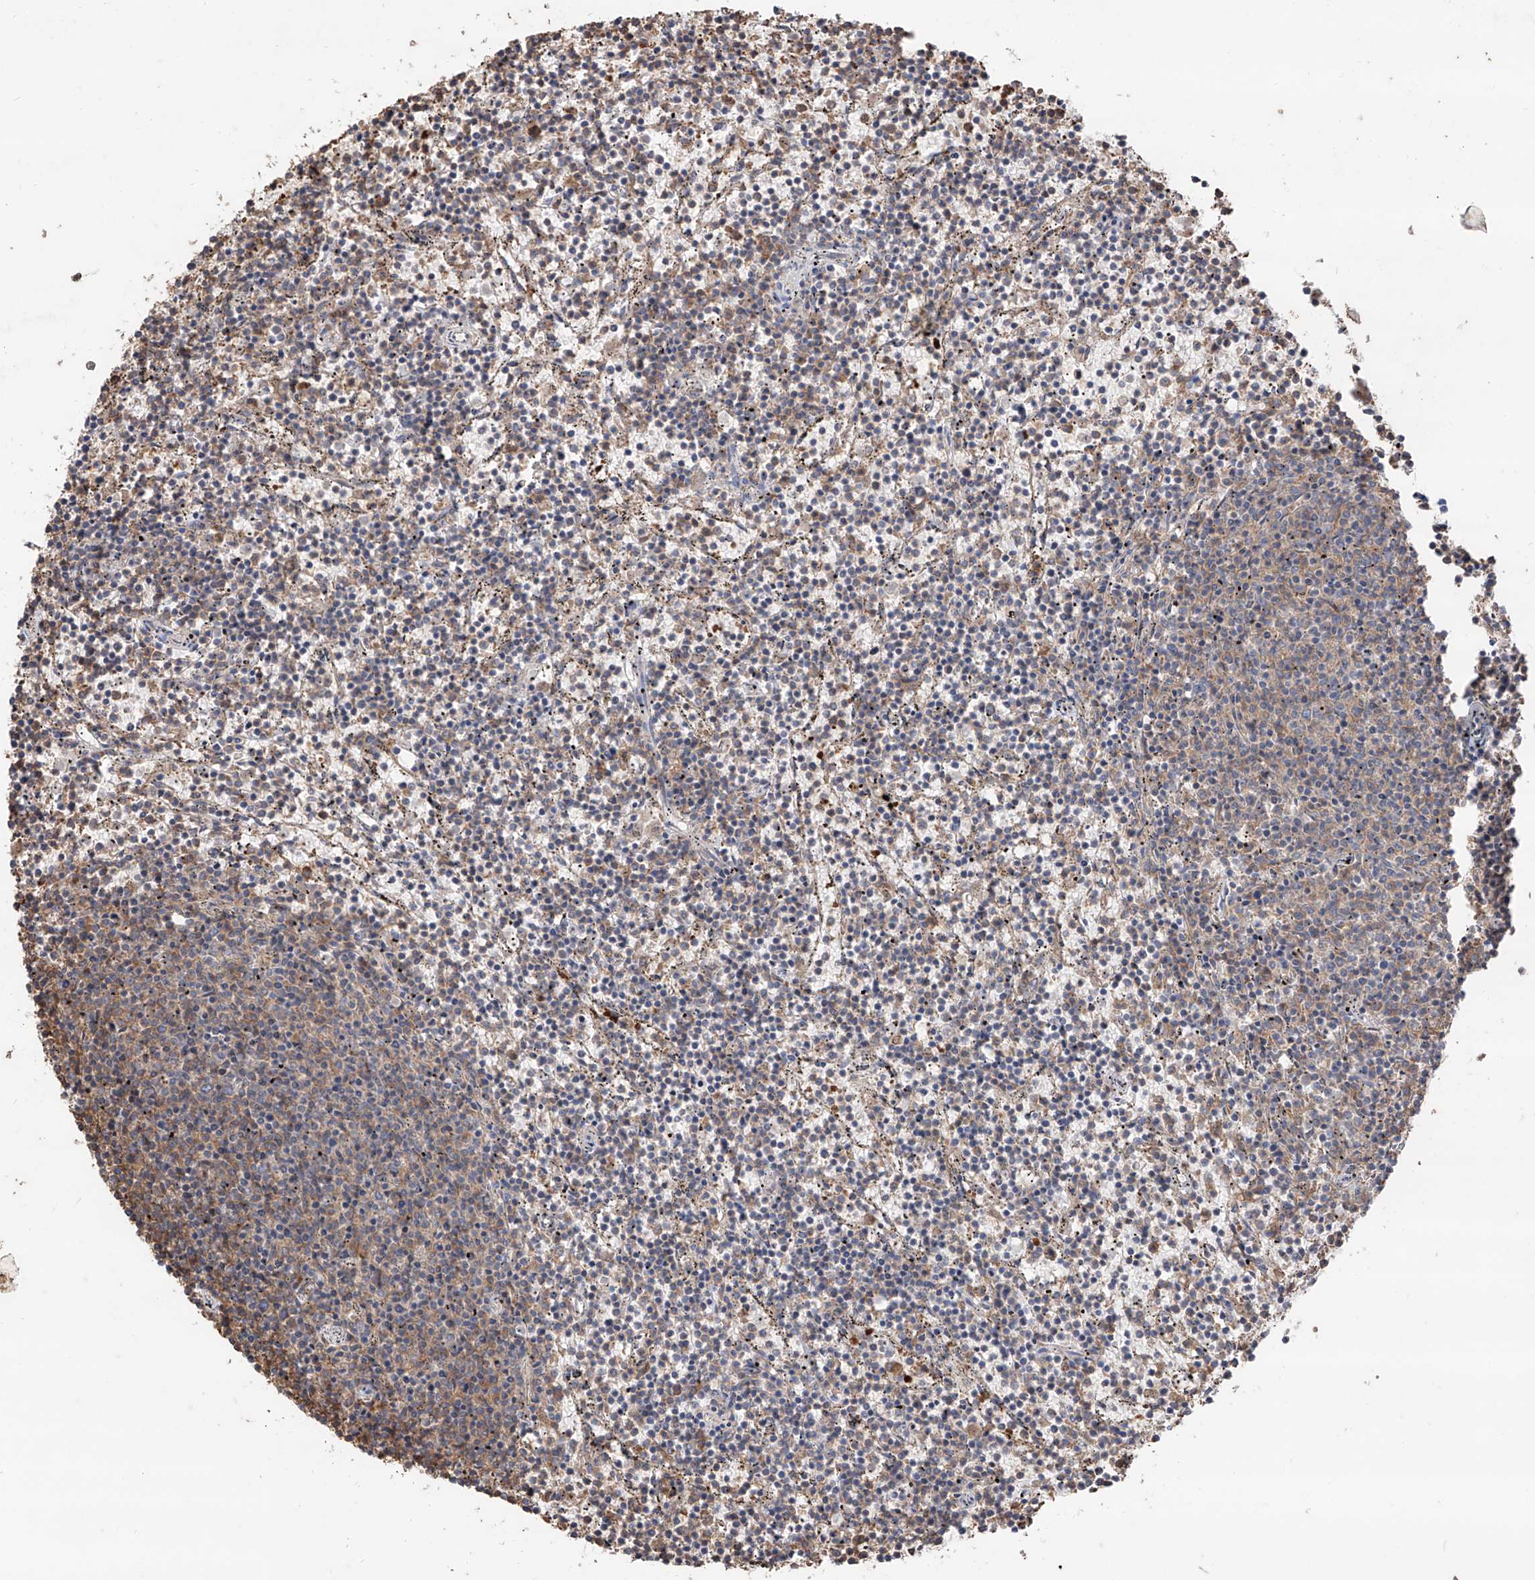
{"staining": {"intensity": "weak", "quantity": "25%-75%", "location": "cytoplasmic/membranous"}, "tissue": "lymphoma", "cell_type": "Tumor cells", "image_type": "cancer", "snomed": [{"axis": "morphology", "description": "Malignant lymphoma, non-Hodgkin's type, Low grade"}, {"axis": "topography", "description": "Spleen"}], "caption": "Protein expression analysis of human low-grade malignant lymphoma, non-Hodgkin's type reveals weak cytoplasmic/membranous staining in approximately 25%-75% of tumor cells.", "gene": "EDN1", "patient": {"sex": "female", "age": 50}}